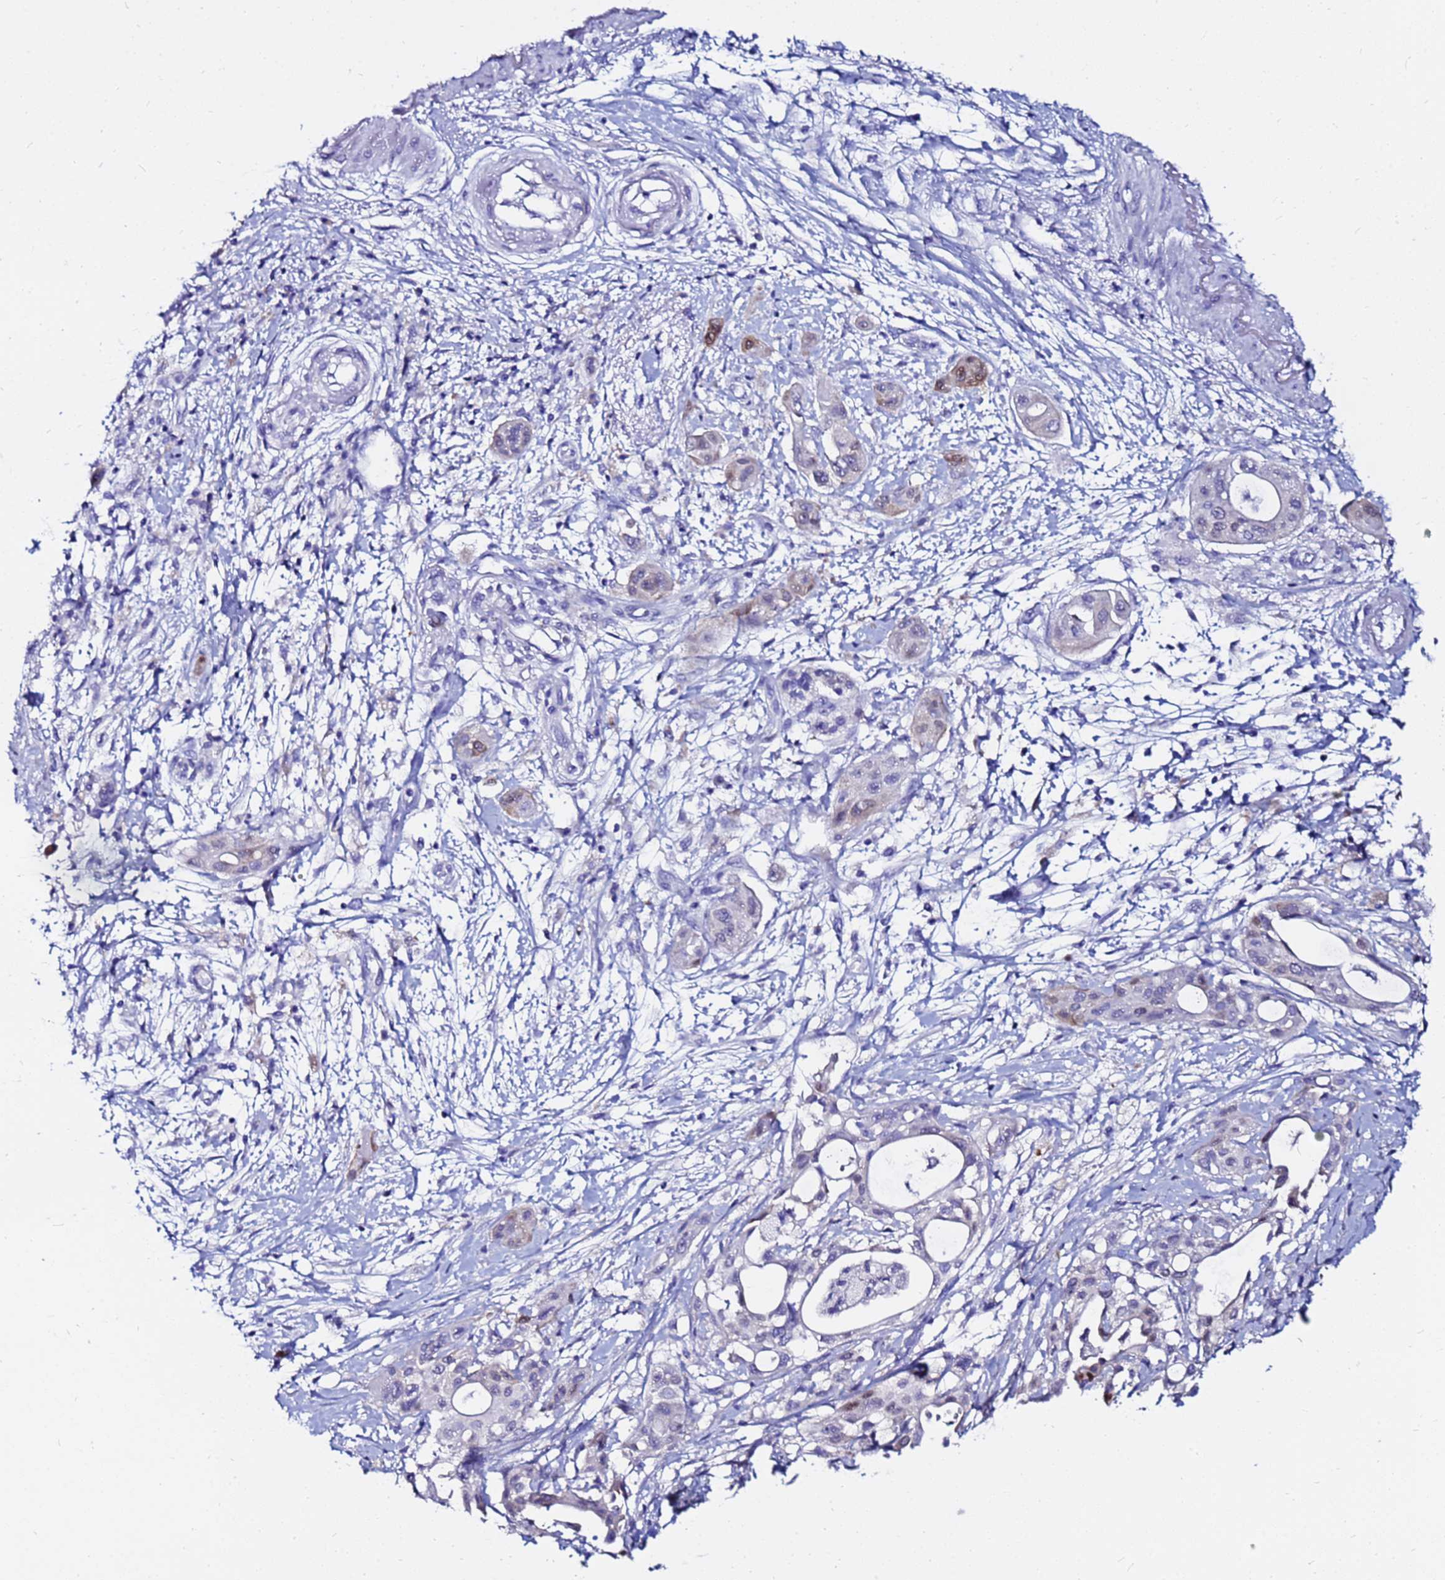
{"staining": {"intensity": "moderate", "quantity": "<25%", "location": "cytoplasmic/membranous,nuclear"}, "tissue": "pancreatic cancer", "cell_type": "Tumor cells", "image_type": "cancer", "snomed": [{"axis": "morphology", "description": "Adenocarcinoma, NOS"}, {"axis": "topography", "description": "Pancreas"}], "caption": "A photomicrograph of human pancreatic cancer (adenocarcinoma) stained for a protein shows moderate cytoplasmic/membranous and nuclear brown staining in tumor cells.", "gene": "PPP1R14C", "patient": {"sex": "male", "age": 68}}